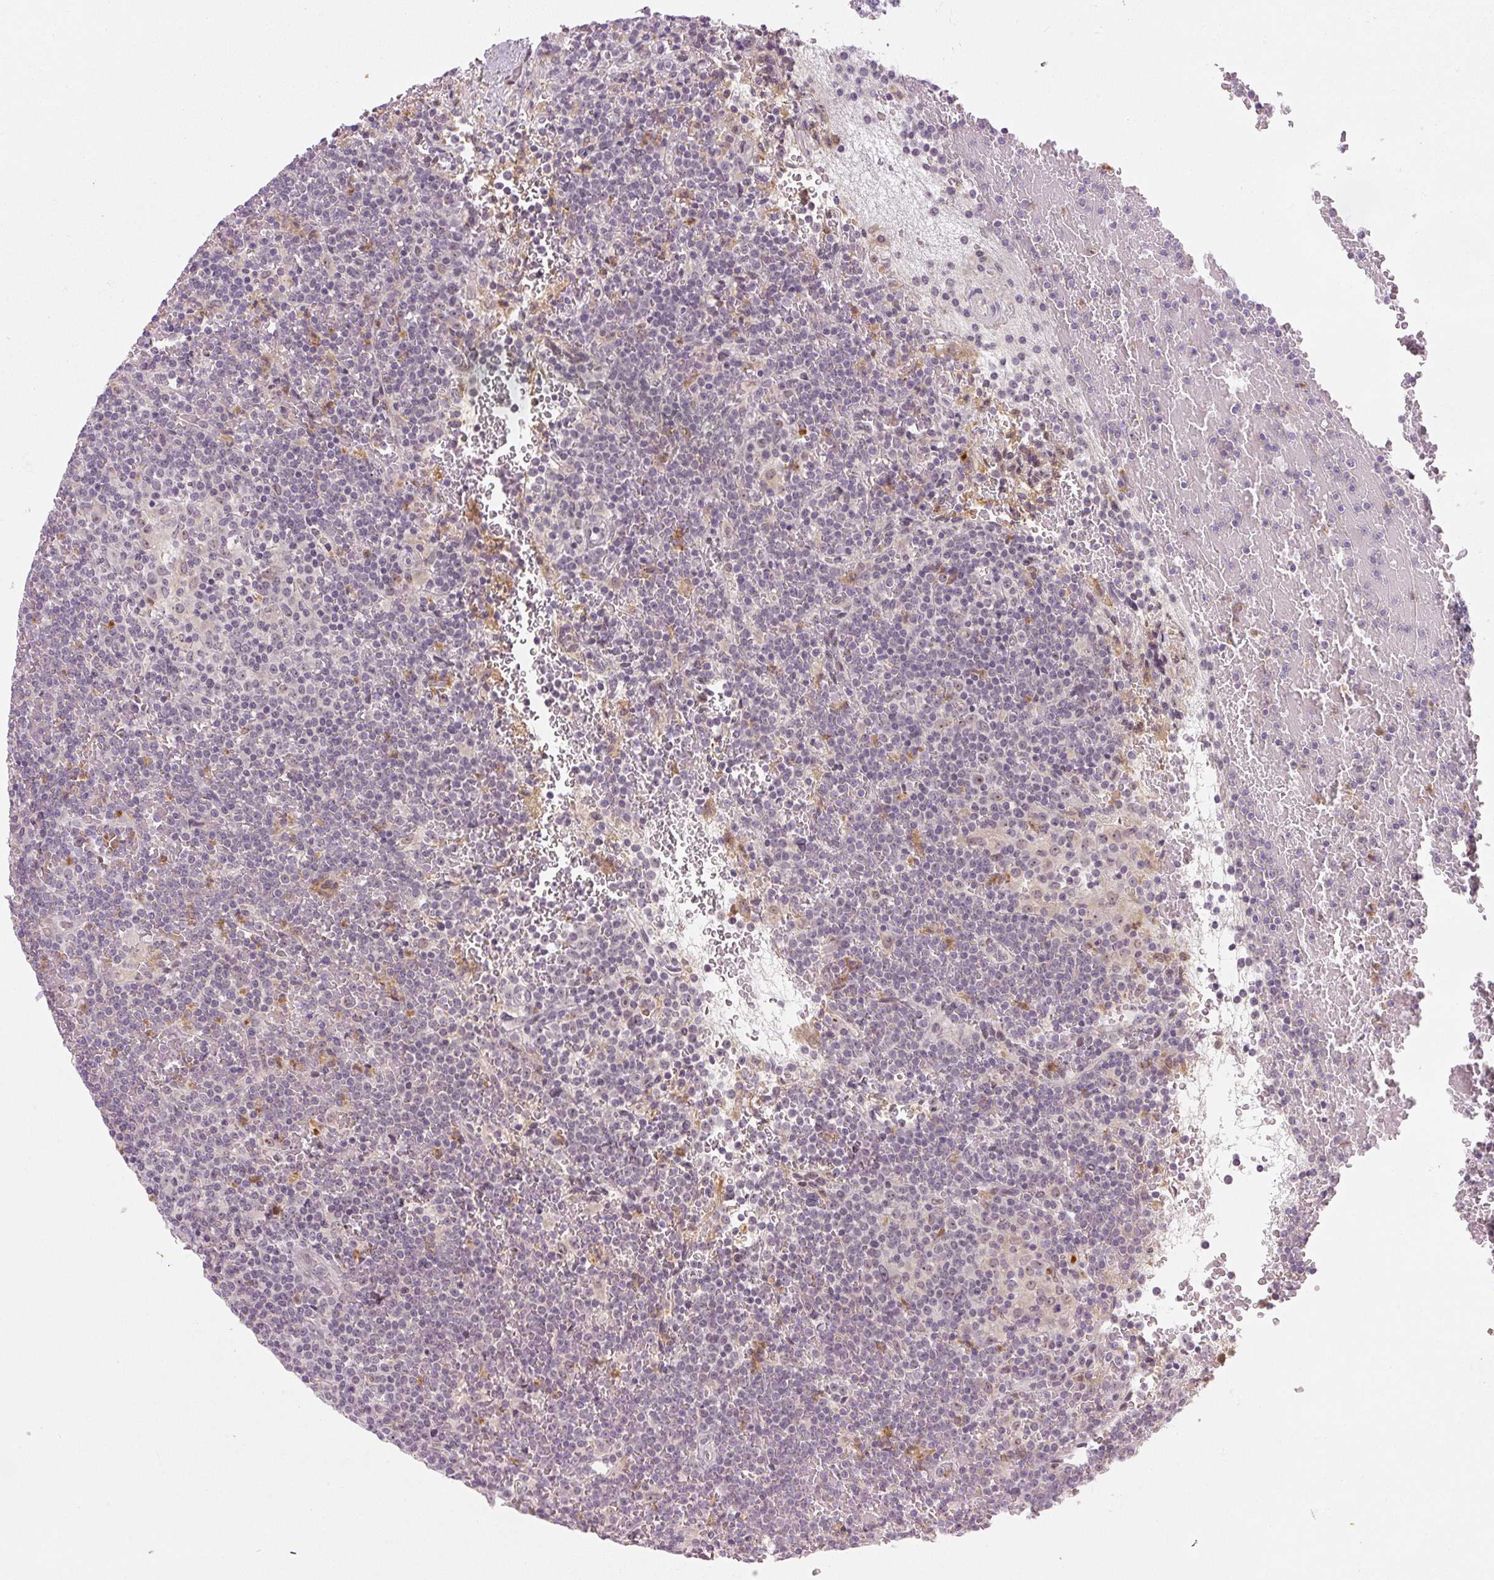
{"staining": {"intensity": "negative", "quantity": "none", "location": "none"}, "tissue": "lymphoma", "cell_type": "Tumor cells", "image_type": "cancer", "snomed": [{"axis": "morphology", "description": "Malignant lymphoma, non-Hodgkin's type, Low grade"}, {"axis": "topography", "description": "Spleen"}], "caption": "This is an immunohistochemistry (IHC) micrograph of human lymphoma. There is no positivity in tumor cells.", "gene": "SGF29", "patient": {"sex": "female", "age": 19}}